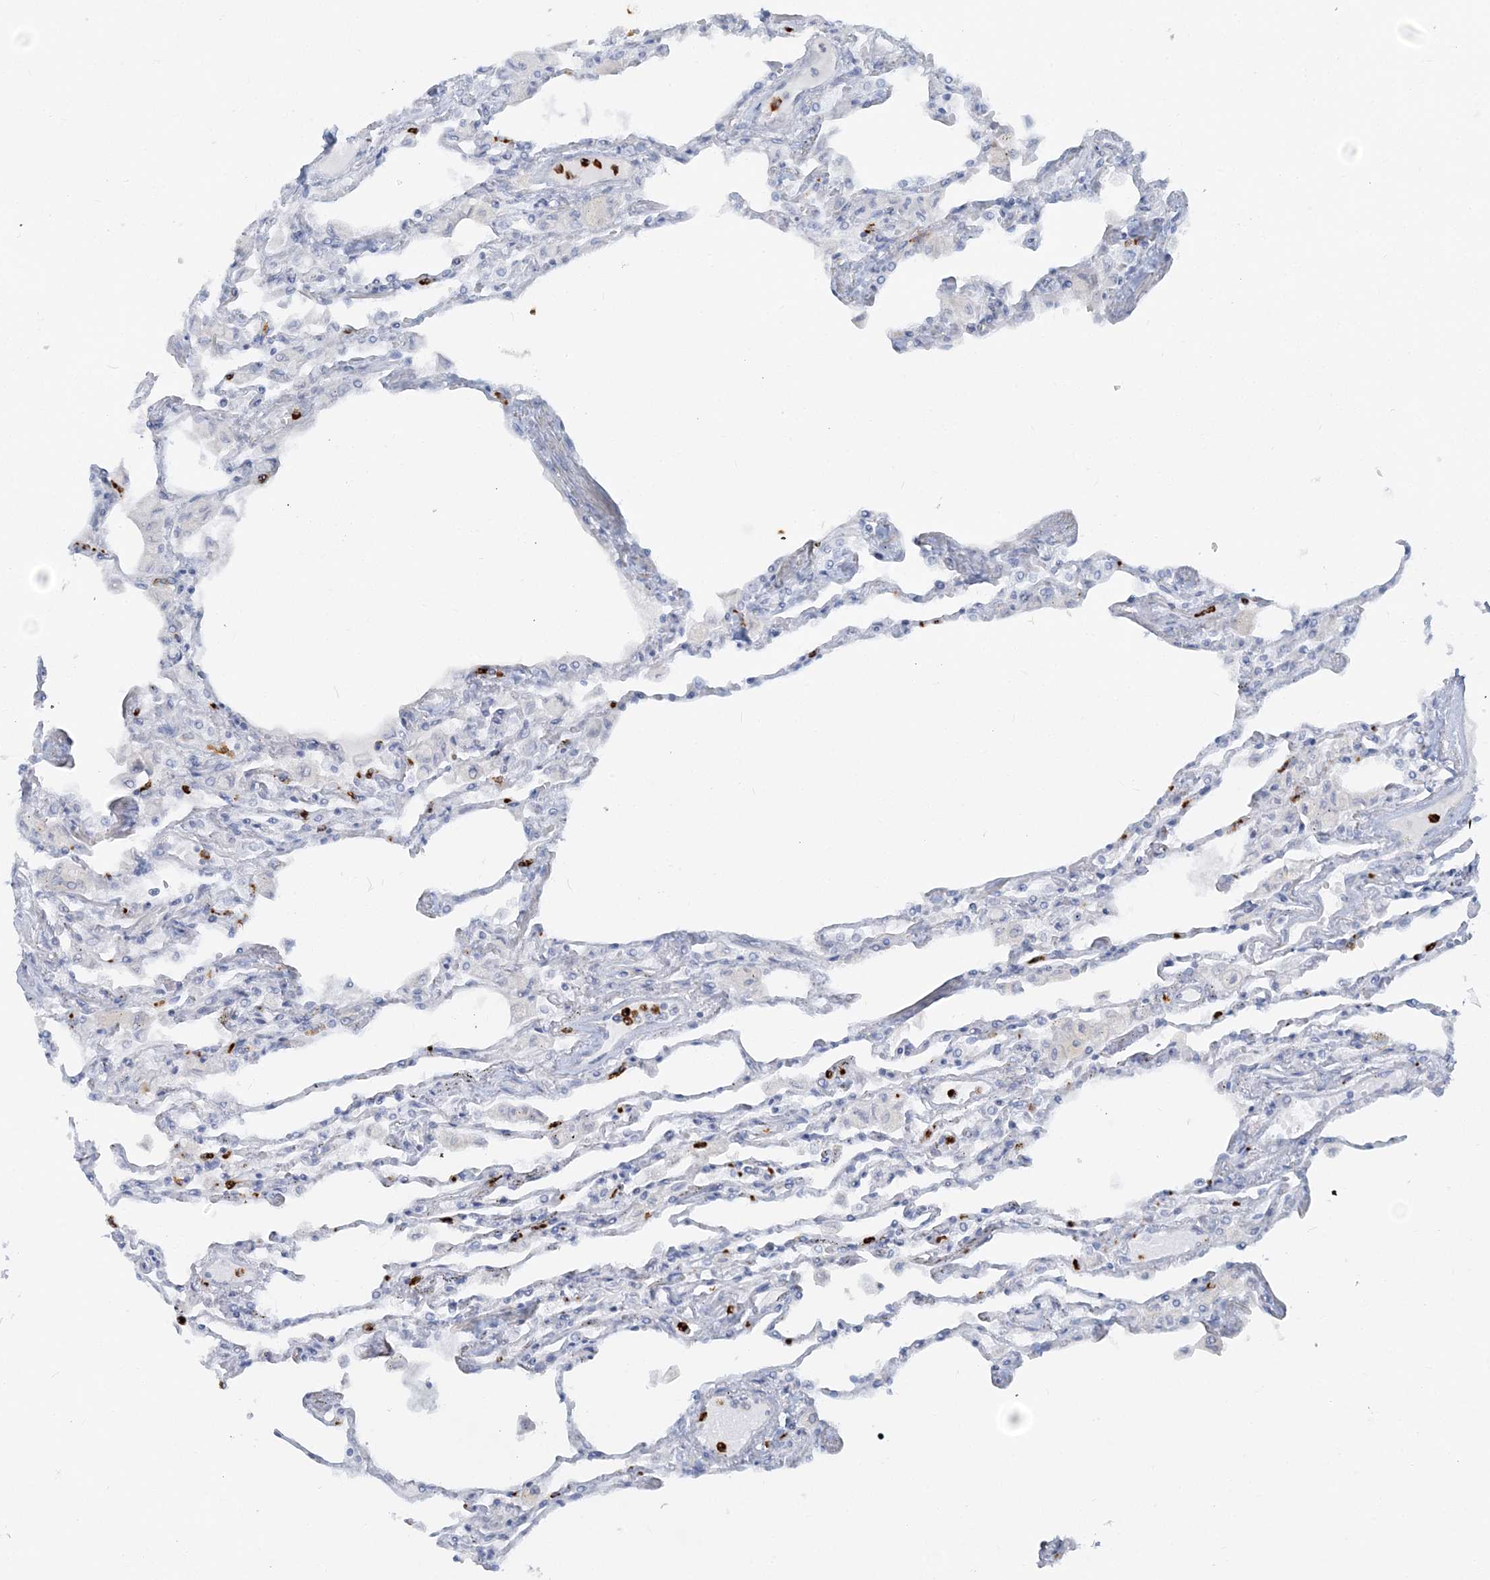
{"staining": {"intensity": "negative", "quantity": "none", "location": "none"}, "tissue": "lung", "cell_type": "Alveolar cells", "image_type": "normal", "snomed": [{"axis": "morphology", "description": "Normal tissue, NOS"}, {"axis": "topography", "description": "Bronchus"}, {"axis": "topography", "description": "Lung"}], "caption": "Alveolar cells show no significant protein staining in normal lung.", "gene": "CCNJ", "patient": {"sex": "female", "age": 49}}